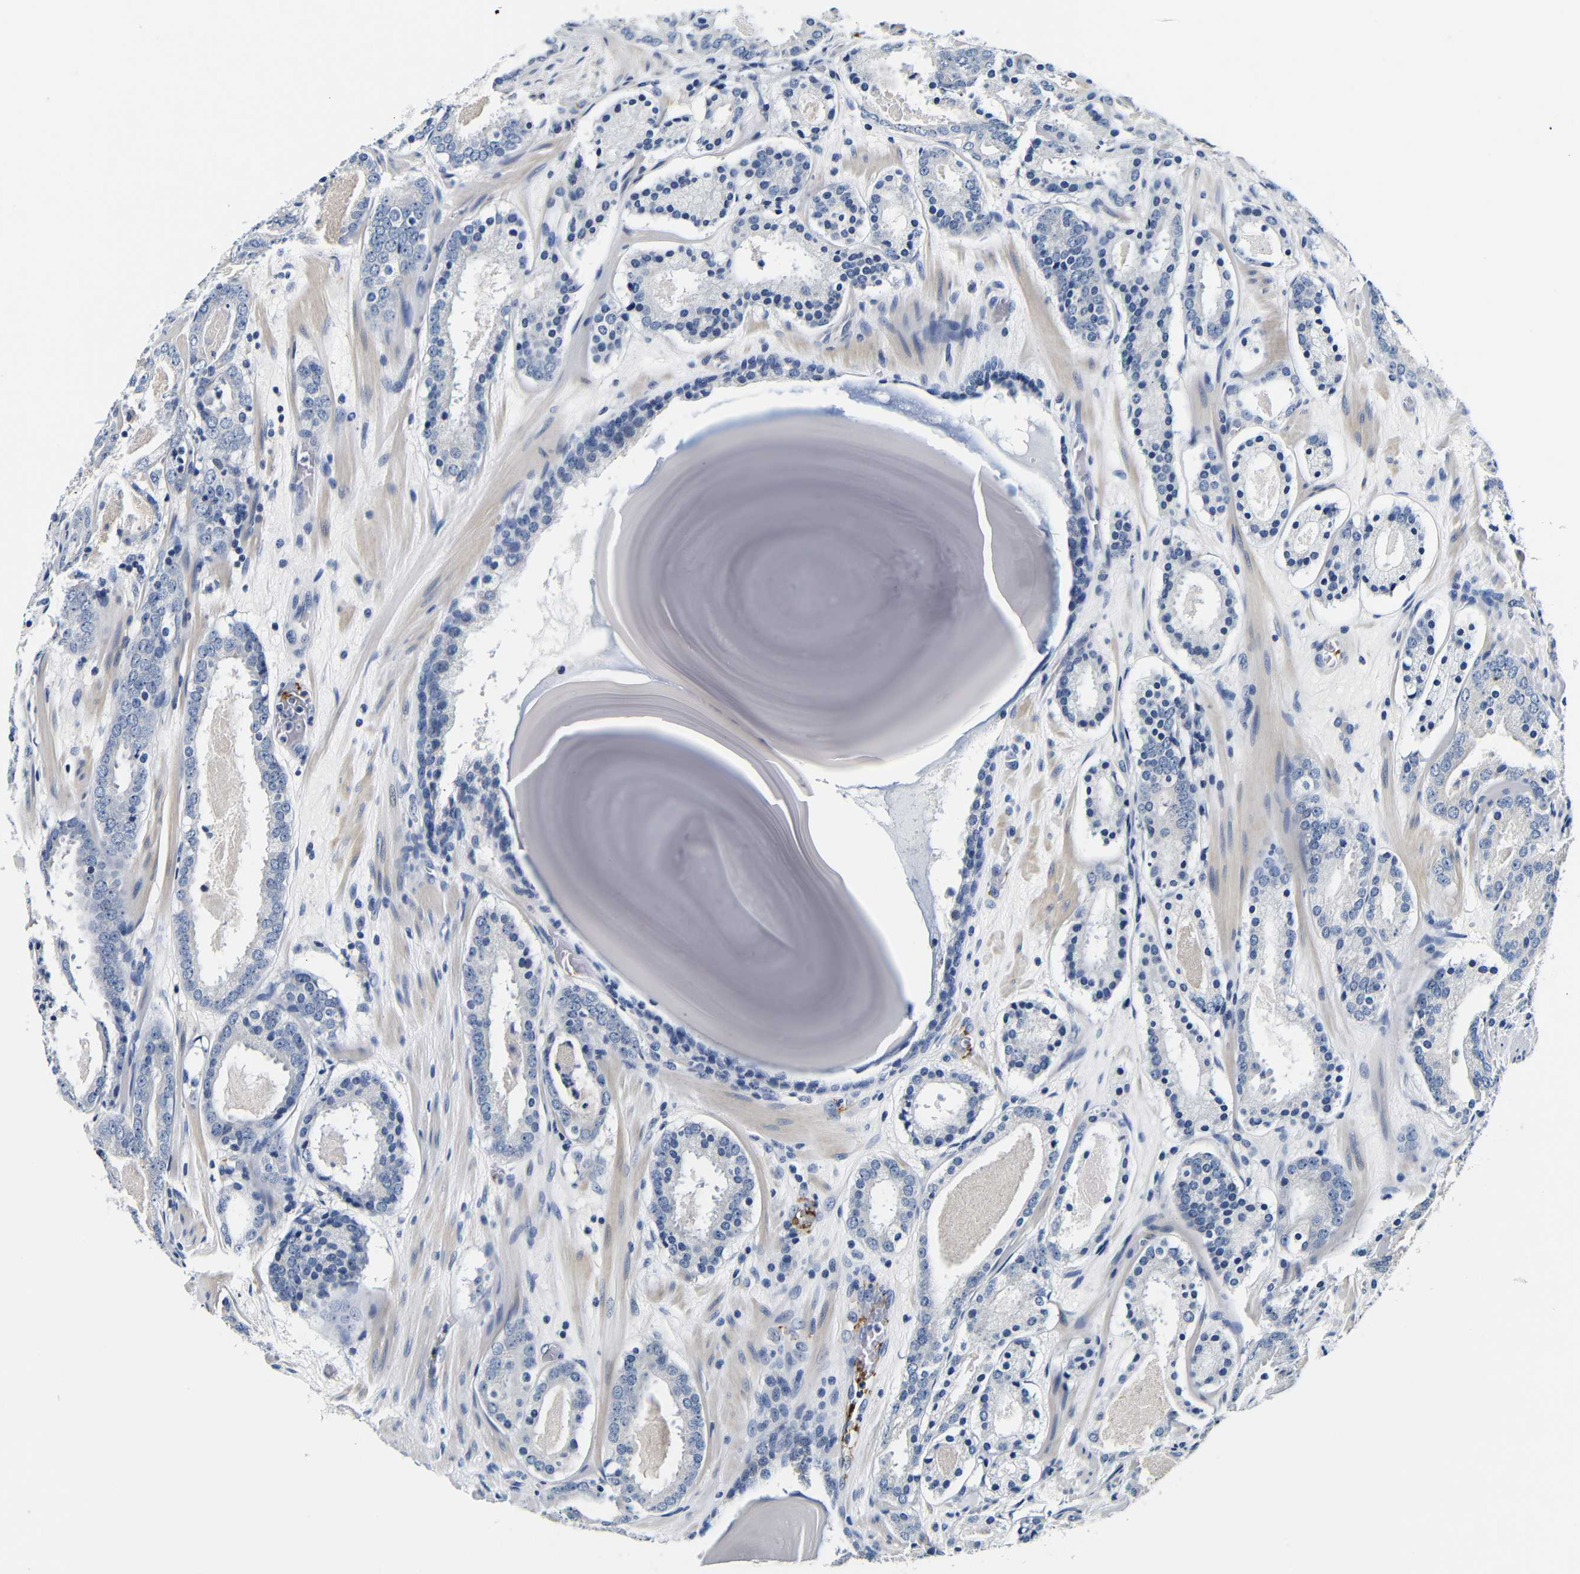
{"staining": {"intensity": "negative", "quantity": "none", "location": "none"}, "tissue": "prostate cancer", "cell_type": "Tumor cells", "image_type": "cancer", "snomed": [{"axis": "morphology", "description": "Adenocarcinoma, Low grade"}, {"axis": "topography", "description": "Prostate"}], "caption": "This photomicrograph is of prostate cancer stained with IHC to label a protein in brown with the nuclei are counter-stained blue. There is no positivity in tumor cells.", "gene": "GP1BA", "patient": {"sex": "male", "age": 69}}